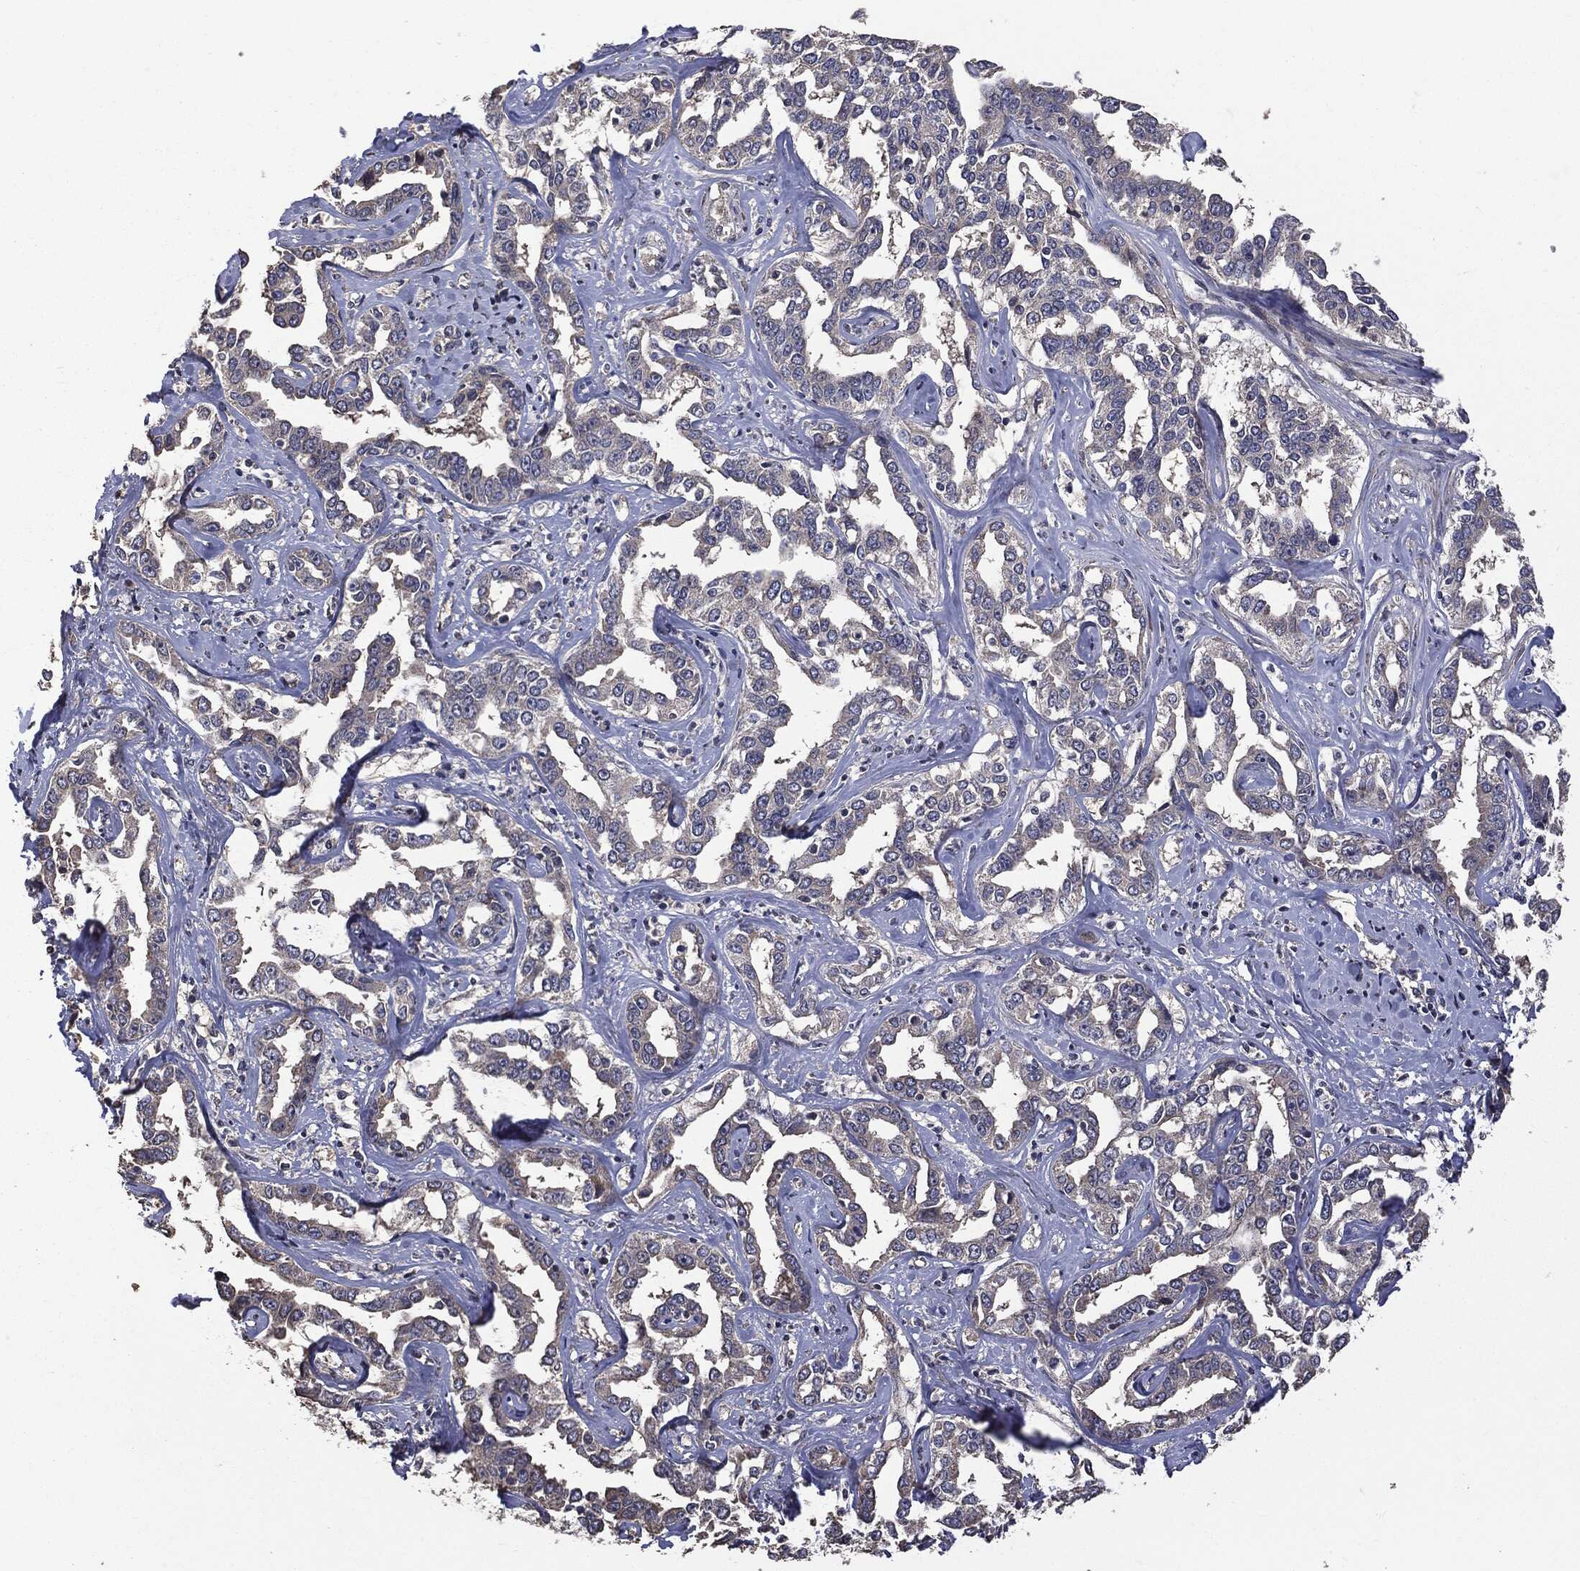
{"staining": {"intensity": "negative", "quantity": "none", "location": "none"}, "tissue": "liver cancer", "cell_type": "Tumor cells", "image_type": "cancer", "snomed": [{"axis": "morphology", "description": "Cholangiocarcinoma"}, {"axis": "topography", "description": "Liver"}], "caption": "Protein analysis of liver cholangiocarcinoma demonstrates no significant positivity in tumor cells. (Brightfield microscopy of DAB immunohistochemistry at high magnification).", "gene": "MTOR", "patient": {"sex": "male", "age": 59}}